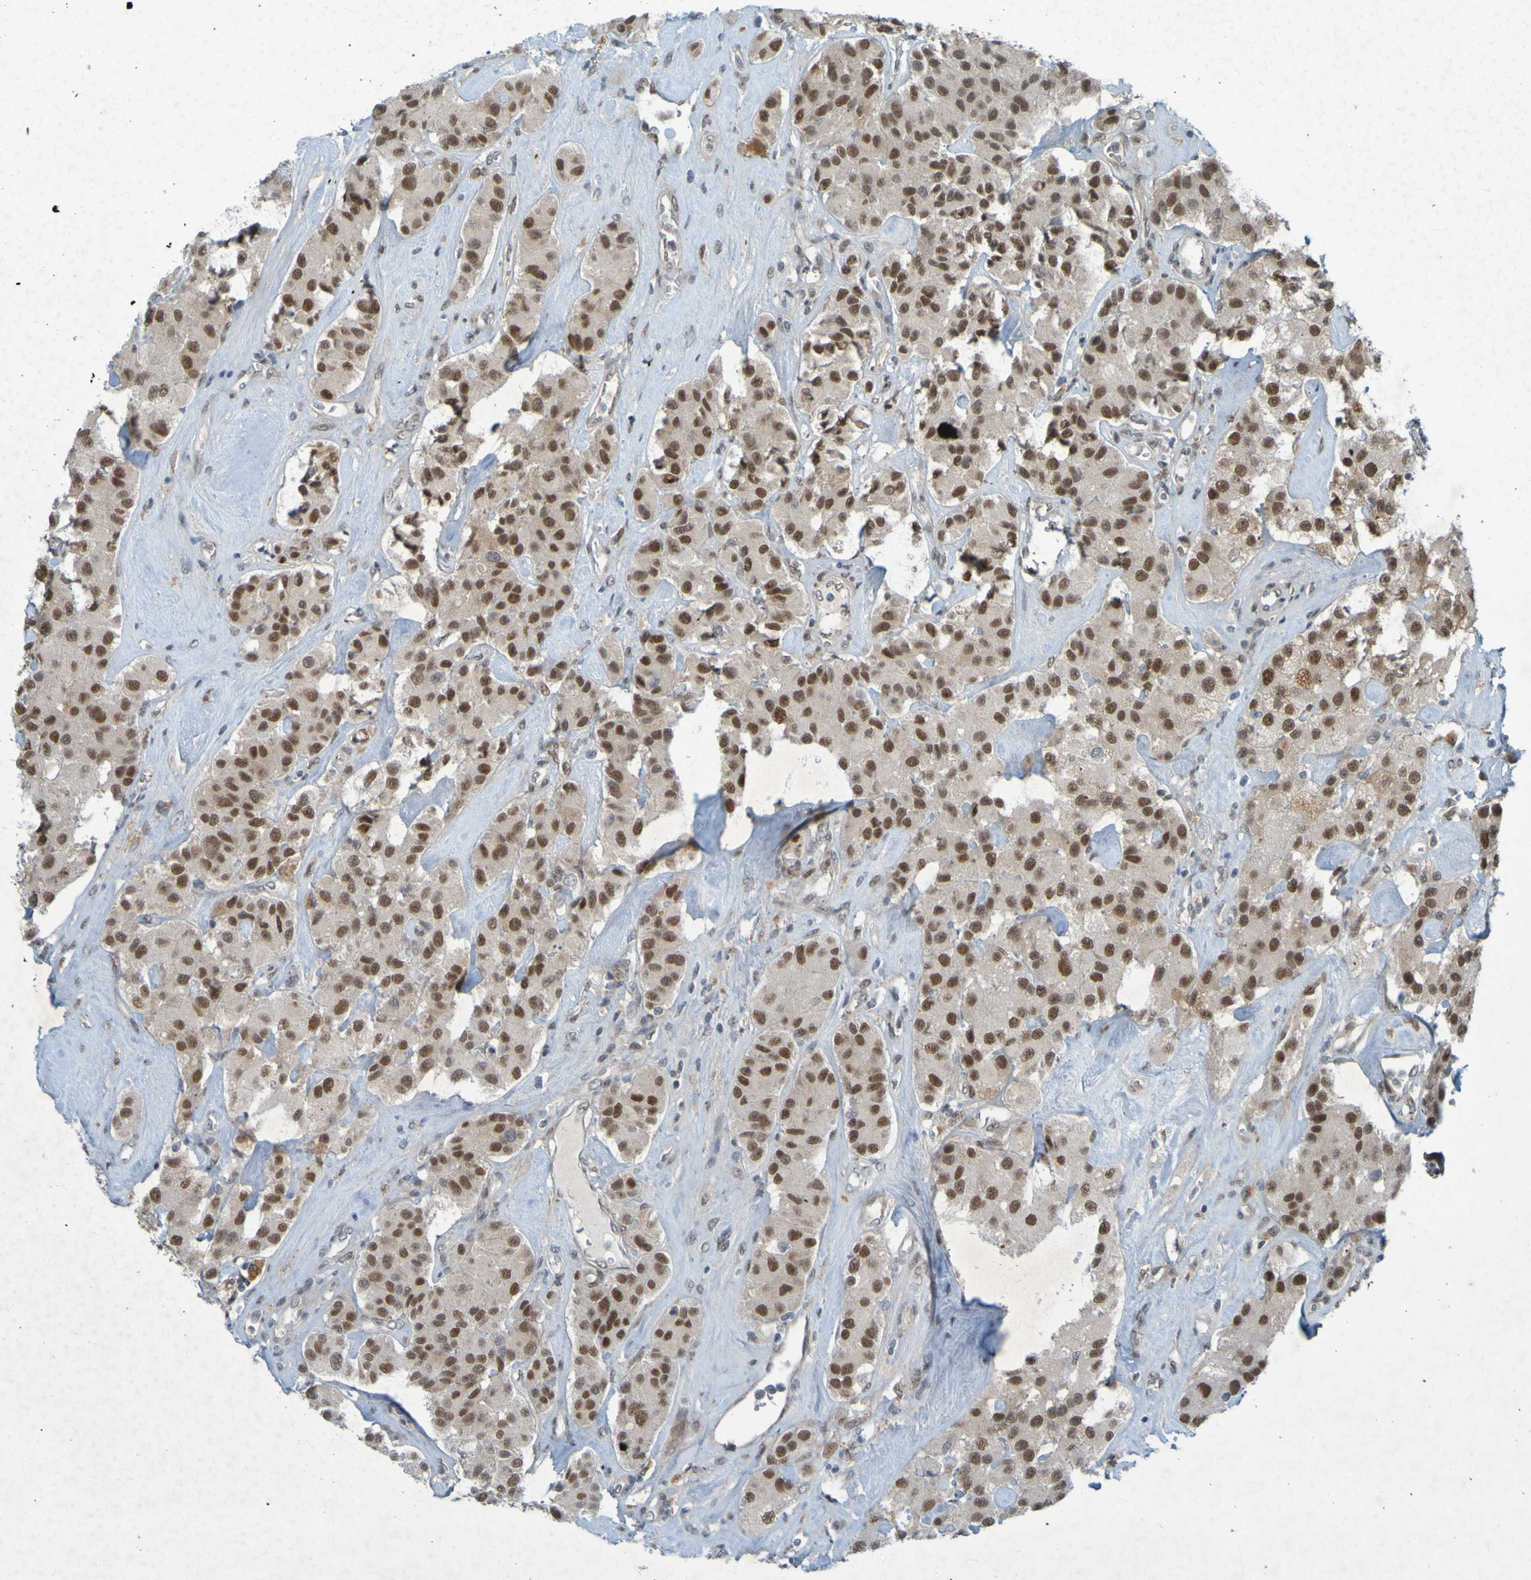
{"staining": {"intensity": "moderate", "quantity": ">75%", "location": "nuclear"}, "tissue": "carcinoid", "cell_type": "Tumor cells", "image_type": "cancer", "snomed": [{"axis": "morphology", "description": "Carcinoid, malignant, NOS"}, {"axis": "topography", "description": "Pancreas"}], "caption": "Moderate nuclear staining is appreciated in about >75% of tumor cells in carcinoid.", "gene": "MCPH1", "patient": {"sex": "male", "age": 41}}